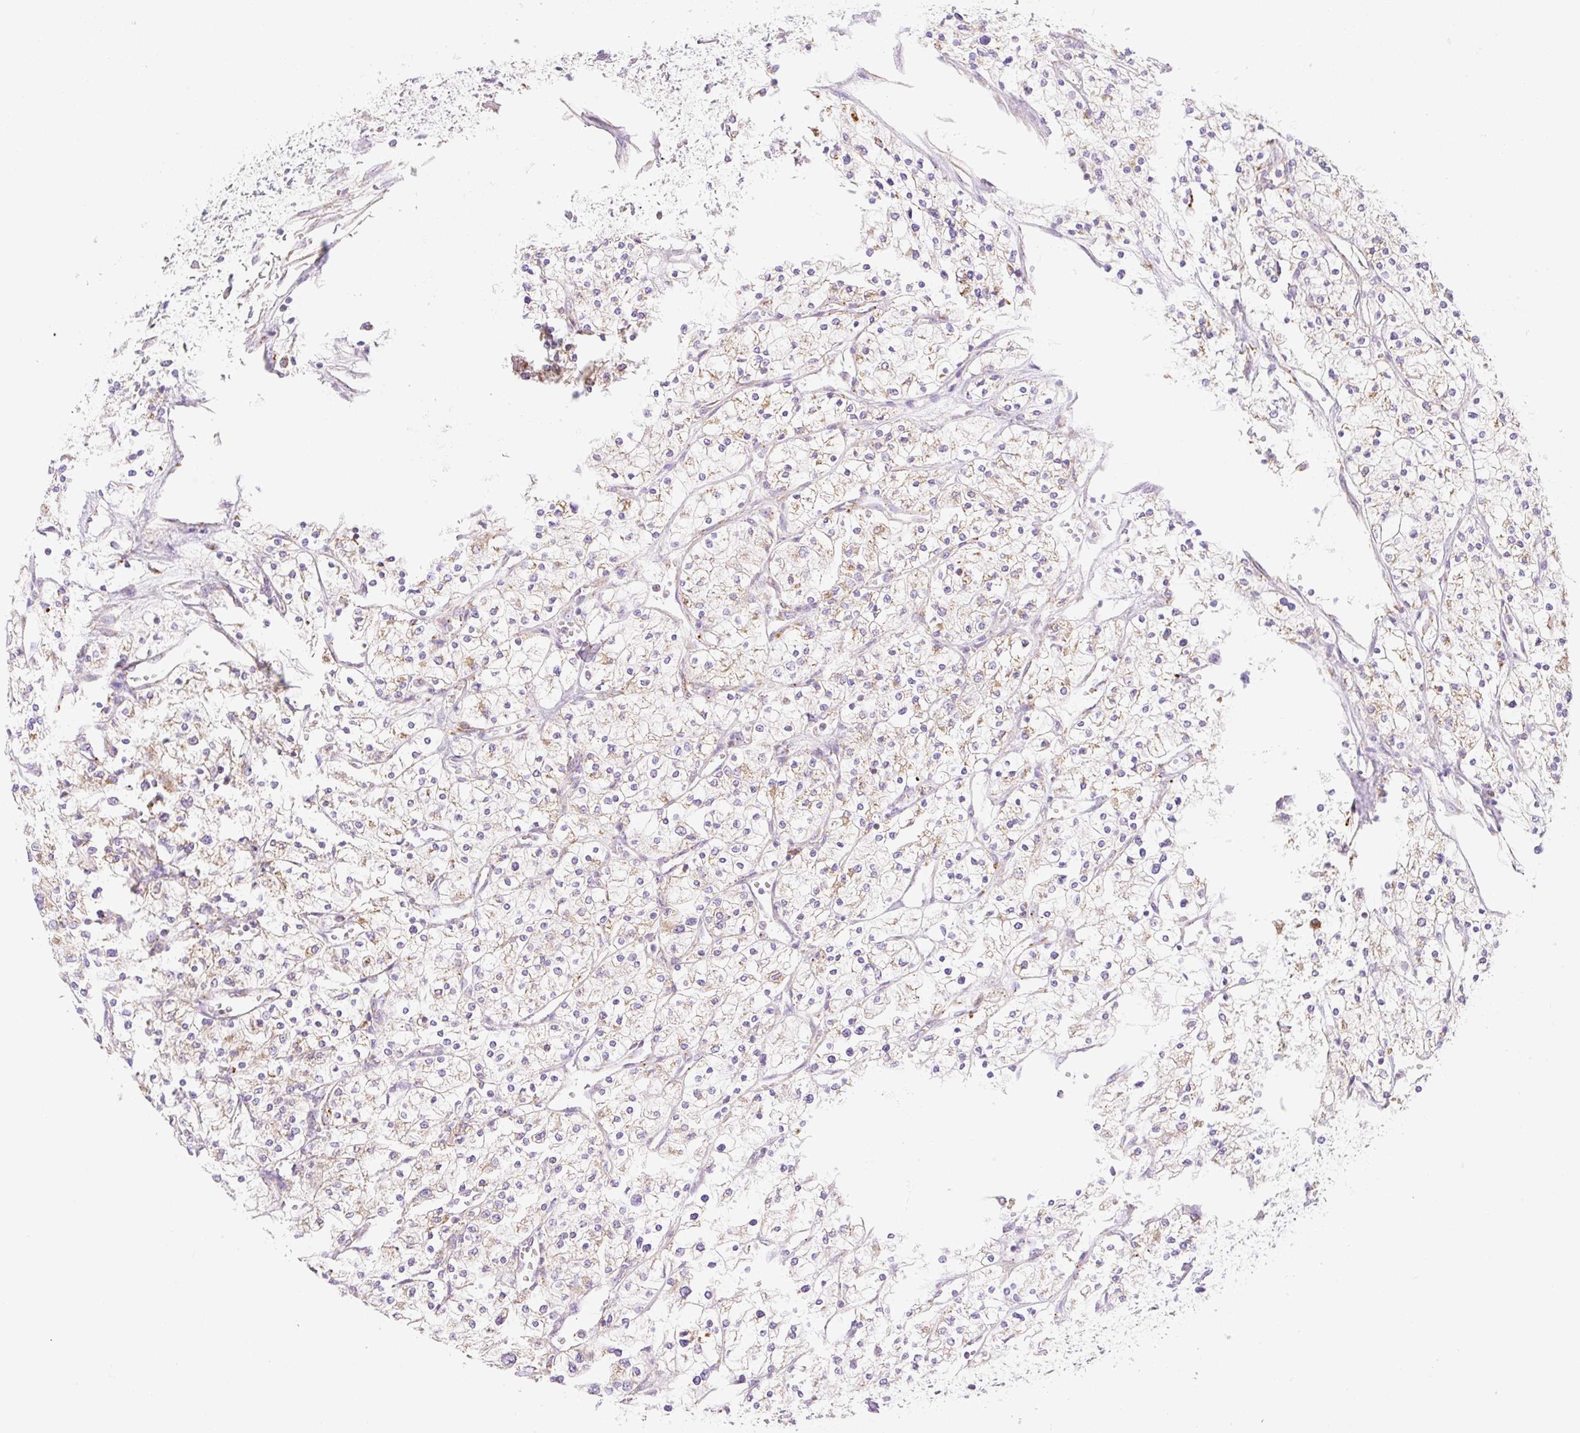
{"staining": {"intensity": "weak", "quantity": "25%-75%", "location": "cytoplasmic/membranous"}, "tissue": "renal cancer", "cell_type": "Tumor cells", "image_type": "cancer", "snomed": [{"axis": "morphology", "description": "Adenocarcinoma, NOS"}, {"axis": "topography", "description": "Kidney"}], "caption": "Adenocarcinoma (renal) stained with a brown dye displays weak cytoplasmic/membranous positive positivity in about 25%-75% of tumor cells.", "gene": "CLEC3A", "patient": {"sex": "male", "age": 80}}